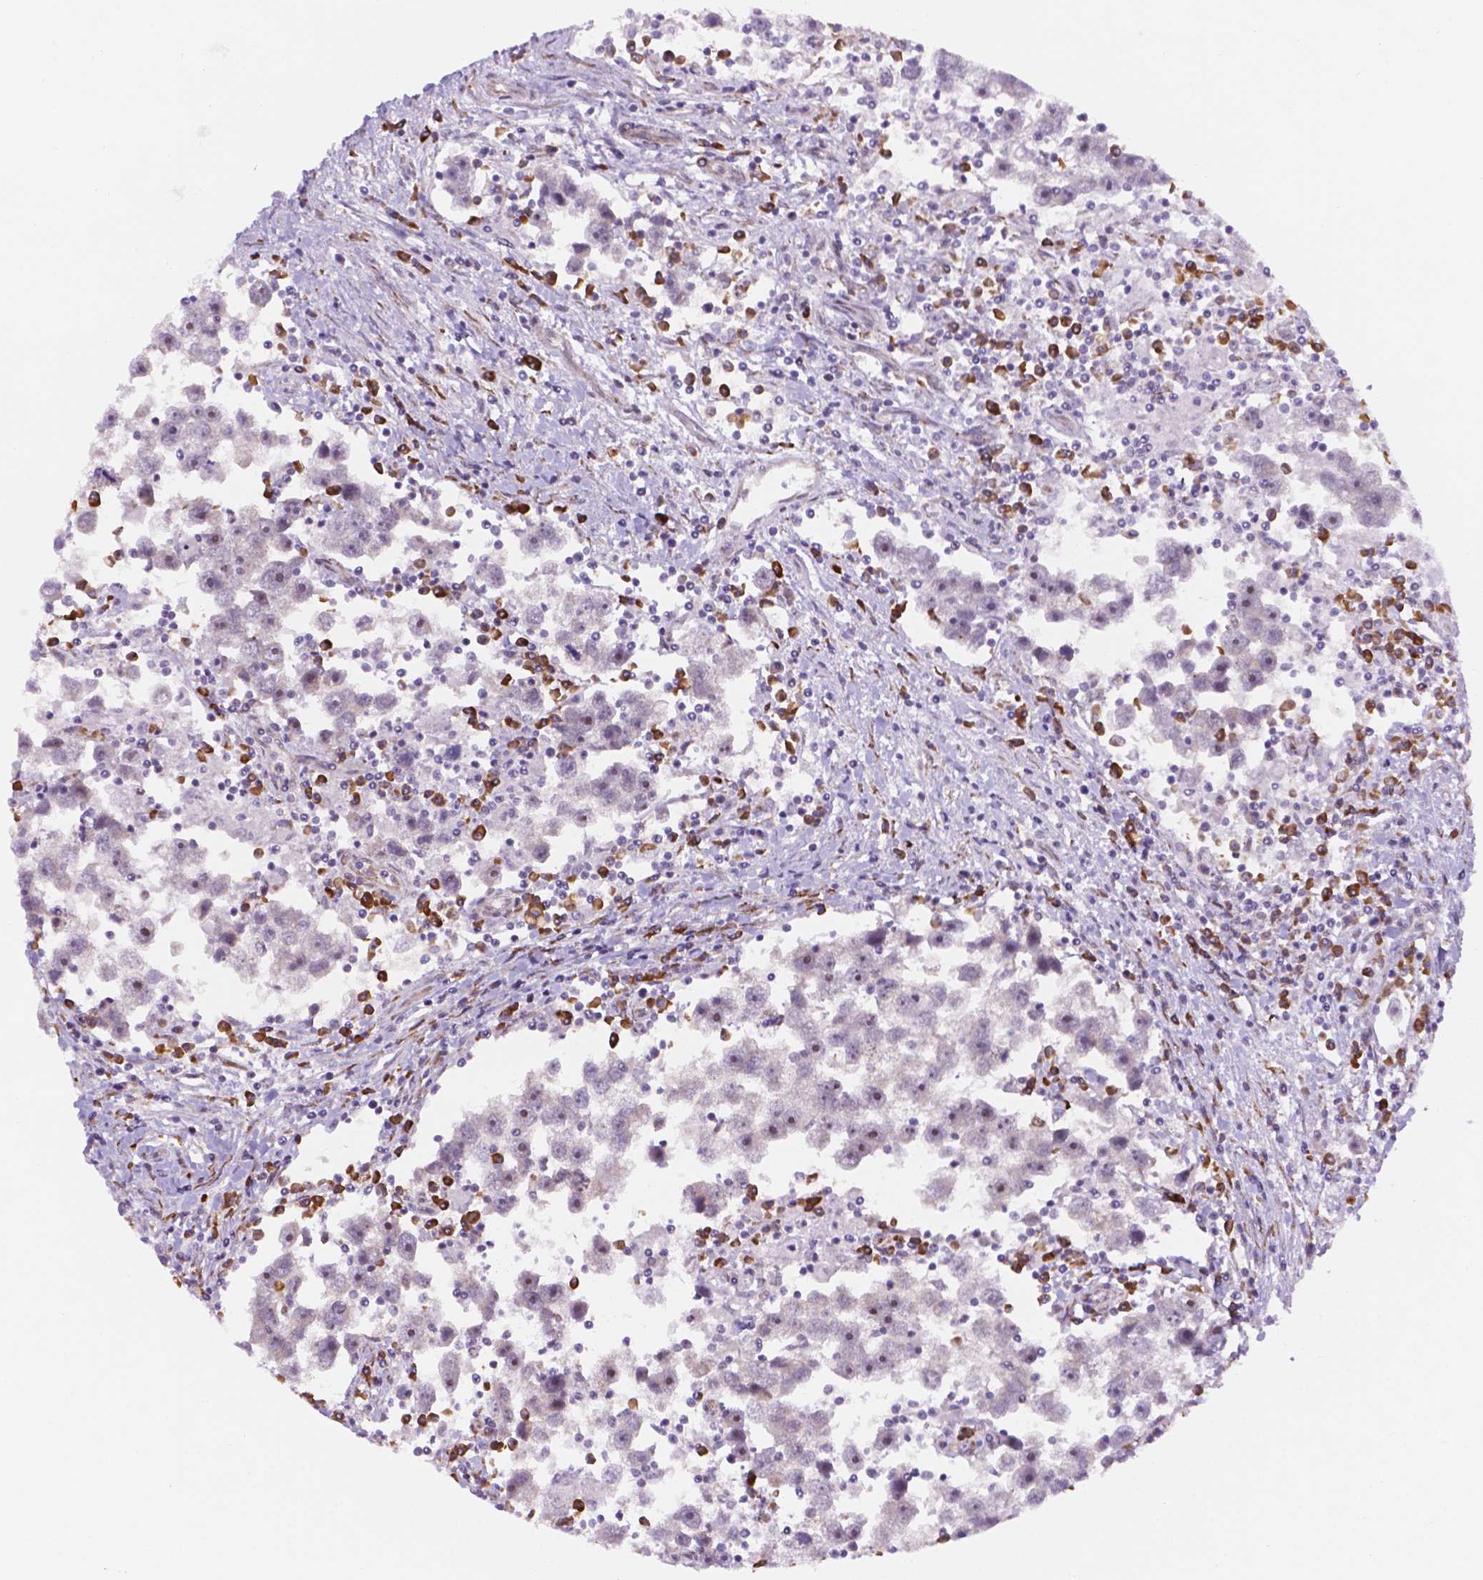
{"staining": {"intensity": "negative", "quantity": "none", "location": "none"}, "tissue": "testis cancer", "cell_type": "Tumor cells", "image_type": "cancer", "snomed": [{"axis": "morphology", "description": "Seminoma, NOS"}, {"axis": "topography", "description": "Testis"}], "caption": "Tumor cells show no significant expression in seminoma (testis).", "gene": "FNIP1", "patient": {"sex": "male", "age": 30}}